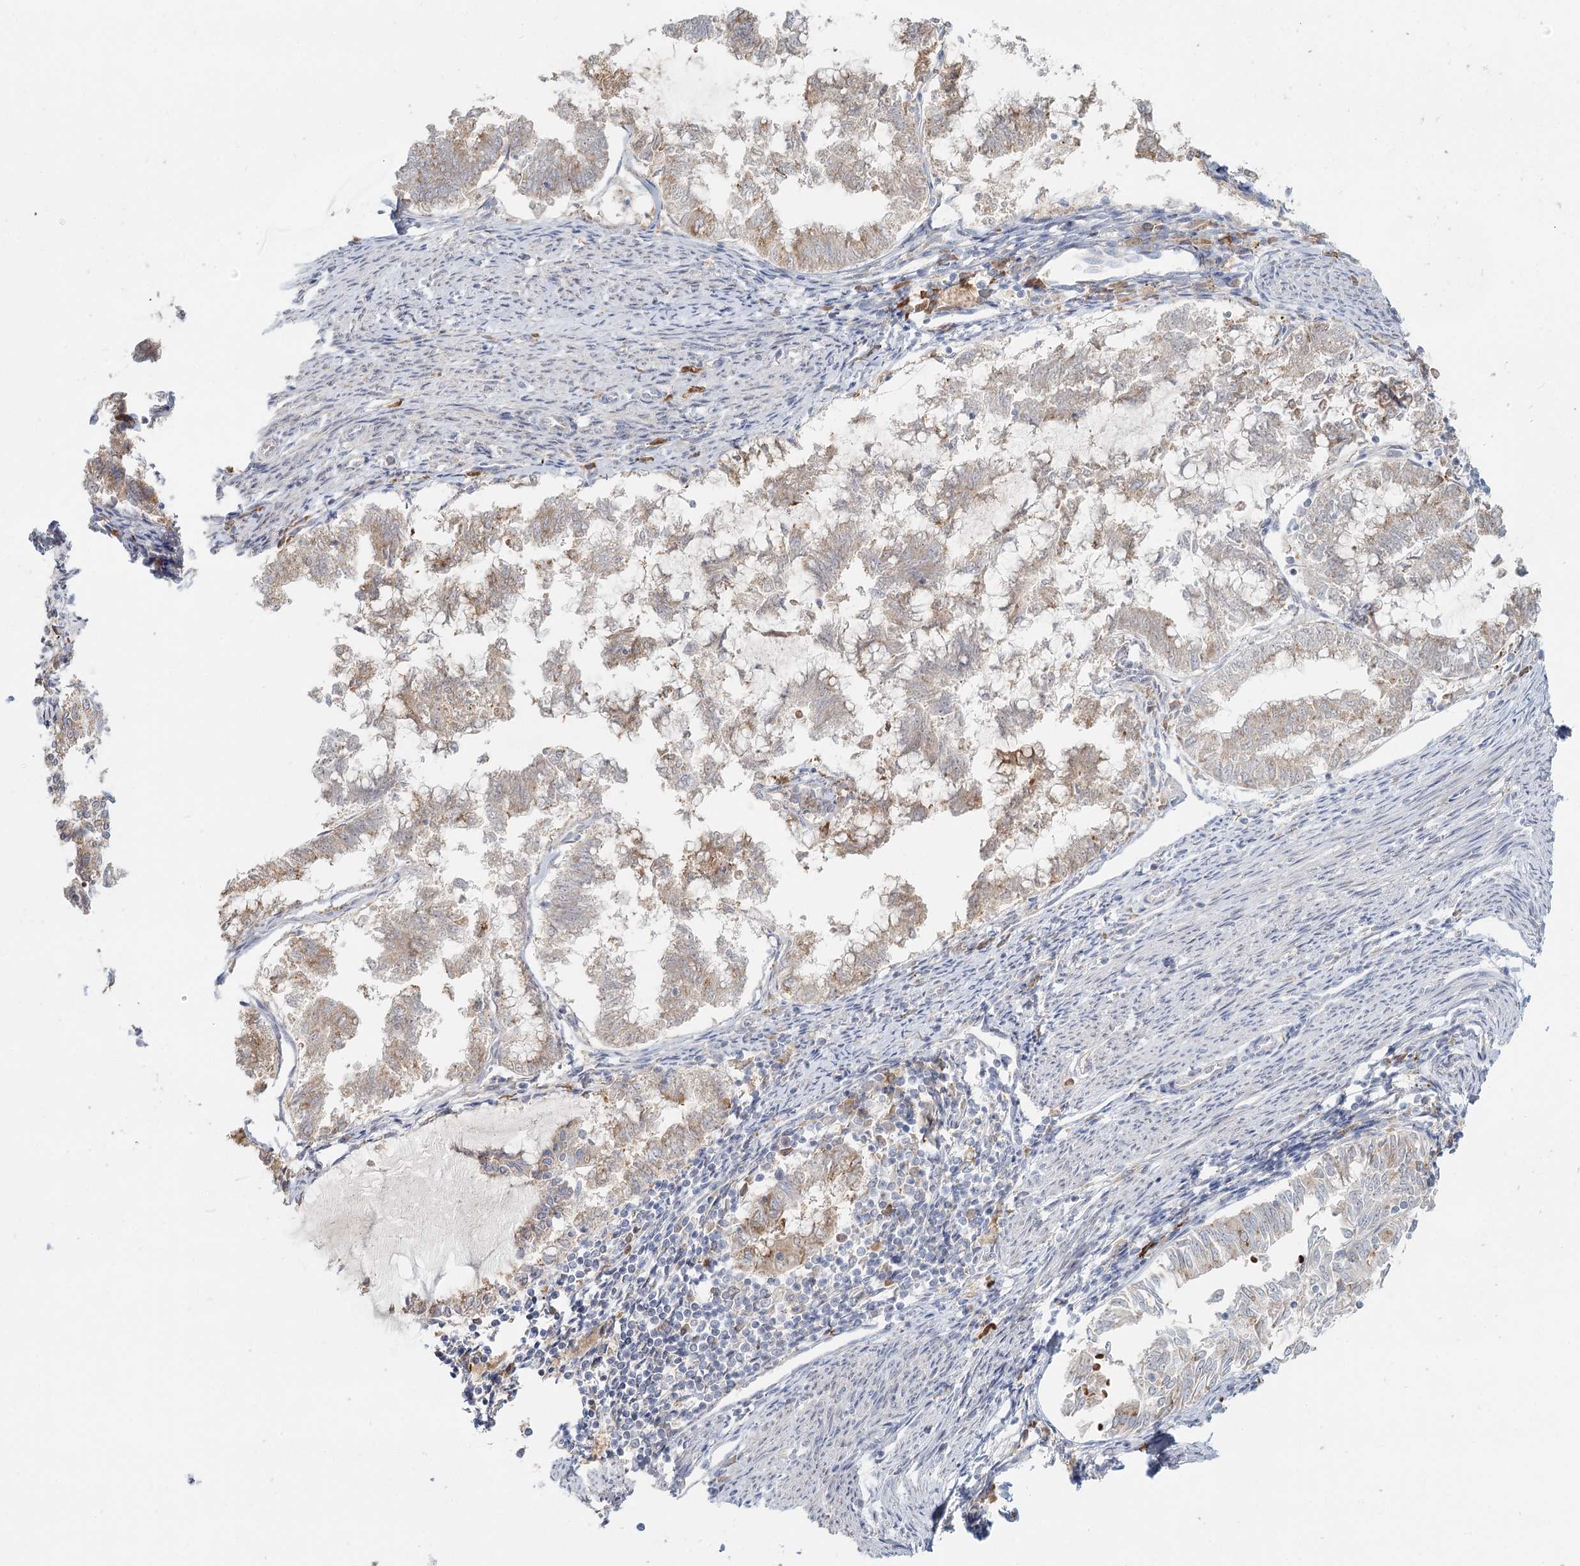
{"staining": {"intensity": "weak", "quantity": "25%-75%", "location": "cytoplasmic/membranous"}, "tissue": "endometrial cancer", "cell_type": "Tumor cells", "image_type": "cancer", "snomed": [{"axis": "morphology", "description": "Adenocarcinoma, NOS"}, {"axis": "topography", "description": "Endometrium"}], "caption": "Endometrial cancer stained with a brown dye shows weak cytoplasmic/membranous positive positivity in about 25%-75% of tumor cells.", "gene": "ANKRD16", "patient": {"sex": "female", "age": 79}}